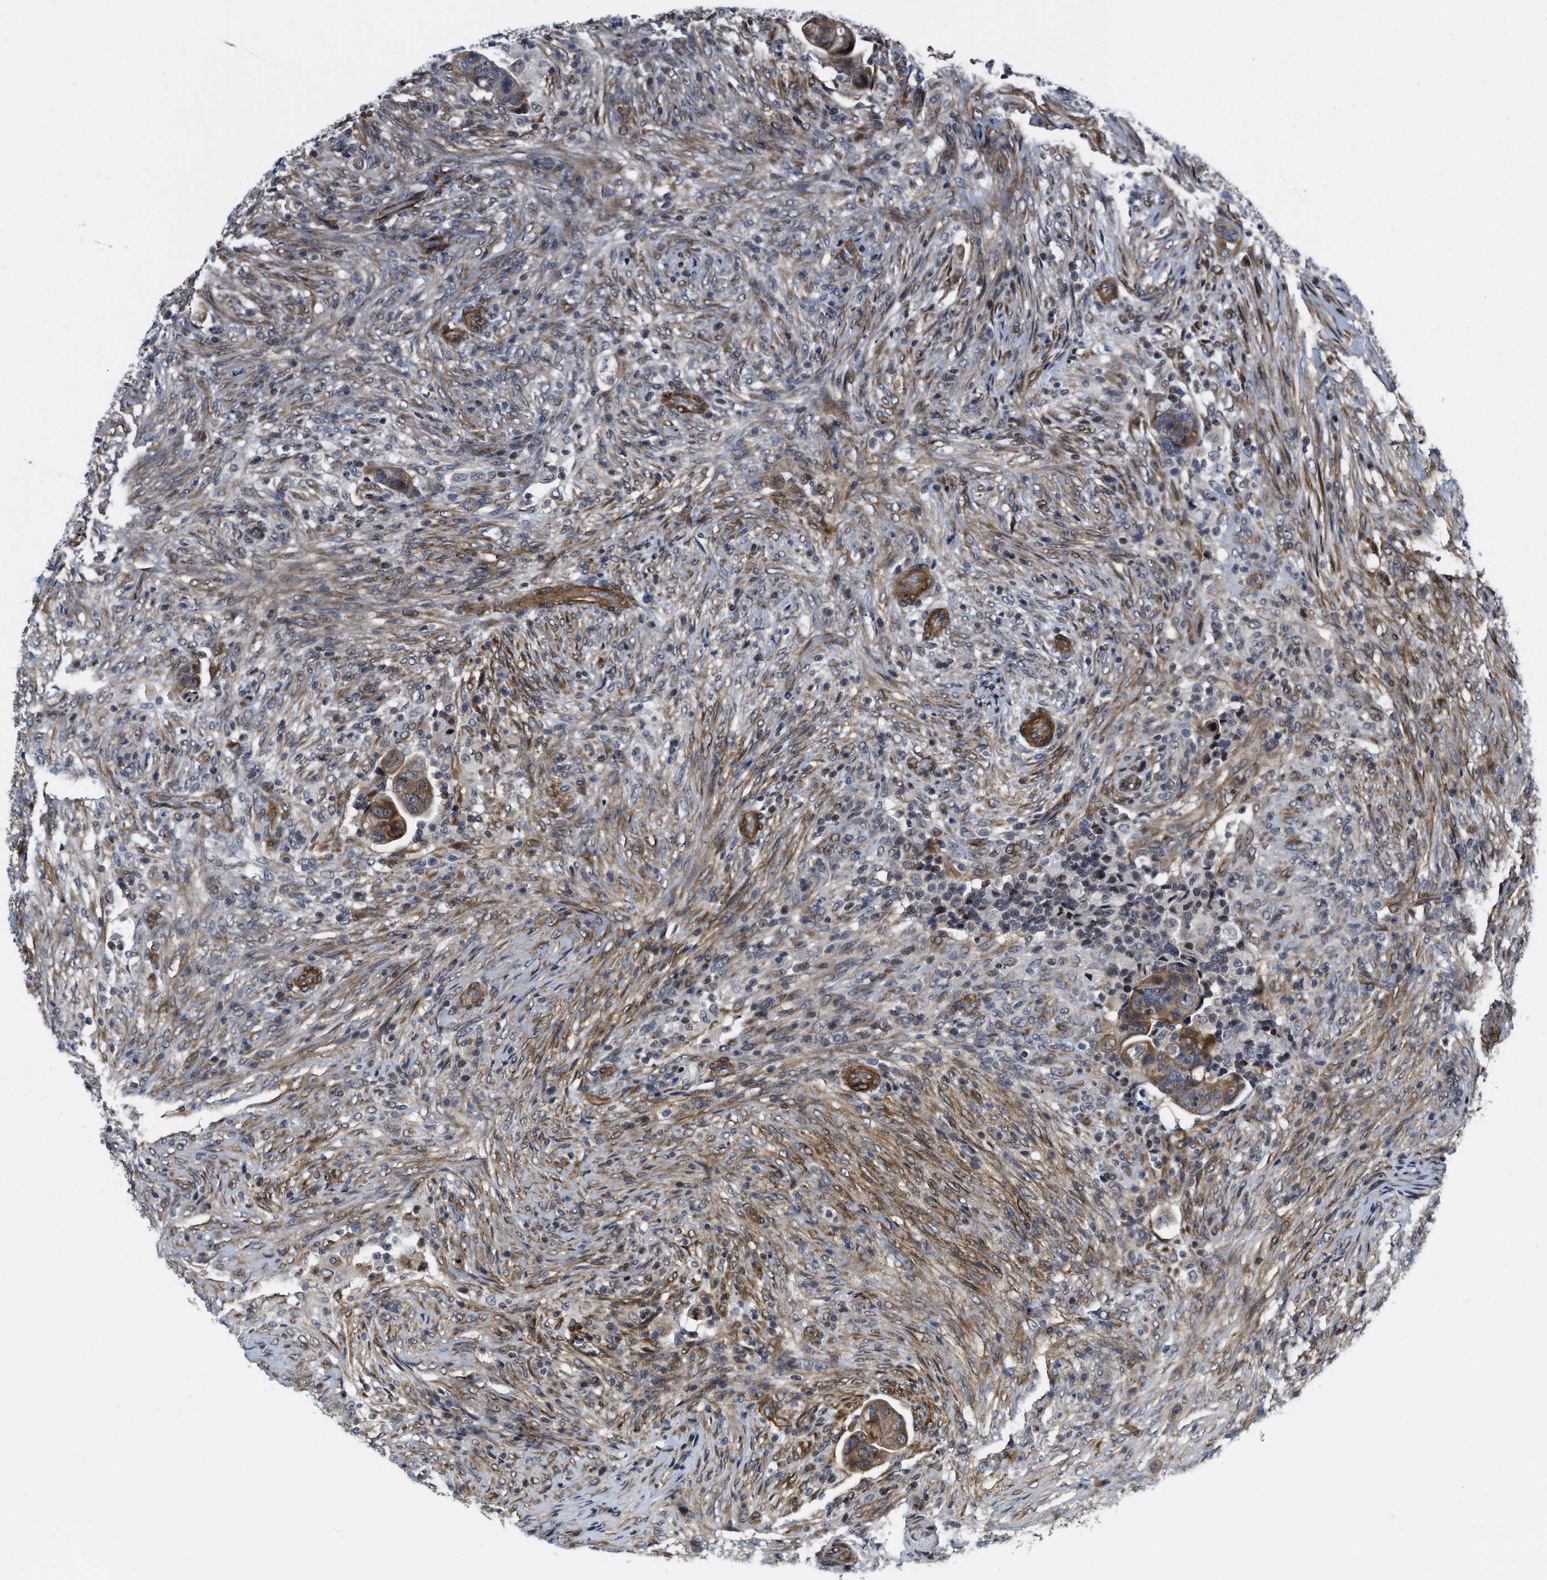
{"staining": {"intensity": "moderate", "quantity": "25%-75%", "location": "cytoplasmic/membranous"}, "tissue": "colorectal cancer", "cell_type": "Tumor cells", "image_type": "cancer", "snomed": [{"axis": "morphology", "description": "Adenocarcinoma, NOS"}, {"axis": "topography", "description": "Rectum"}], "caption": "Immunohistochemical staining of human colorectal adenocarcinoma shows medium levels of moderate cytoplasmic/membranous protein positivity in about 25%-75% of tumor cells.", "gene": "TGFB1I1", "patient": {"sex": "female", "age": 71}}